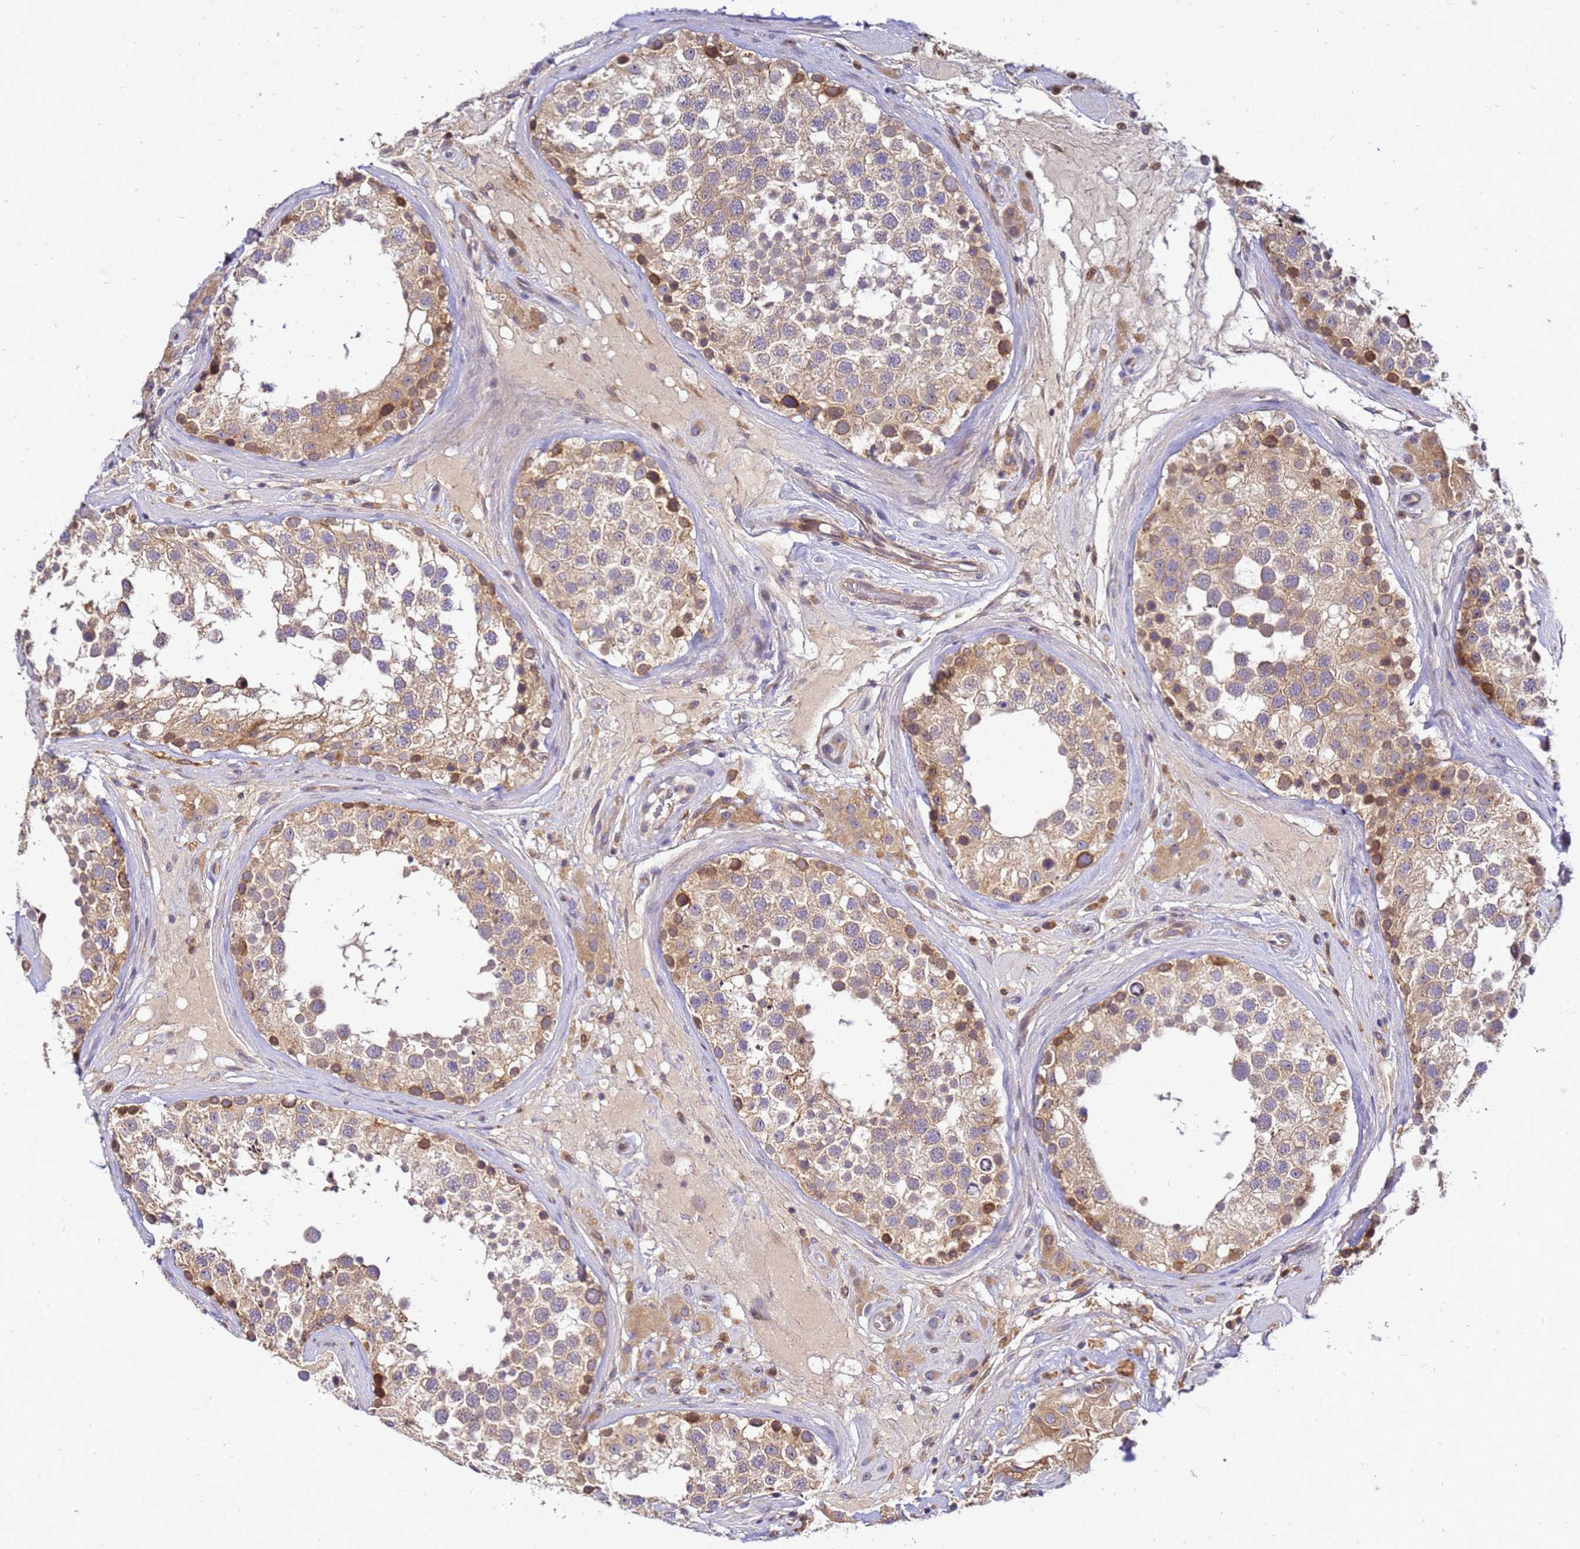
{"staining": {"intensity": "moderate", "quantity": ">75%", "location": "cytoplasmic/membranous"}, "tissue": "testis", "cell_type": "Cells in seminiferous ducts", "image_type": "normal", "snomed": [{"axis": "morphology", "description": "Normal tissue, NOS"}, {"axis": "topography", "description": "Testis"}], "caption": "A high-resolution photomicrograph shows immunohistochemistry (IHC) staining of benign testis, which shows moderate cytoplasmic/membranous positivity in about >75% of cells in seminiferous ducts.", "gene": "ADPGK", "patient": {"sex": "male", "age": 46}}